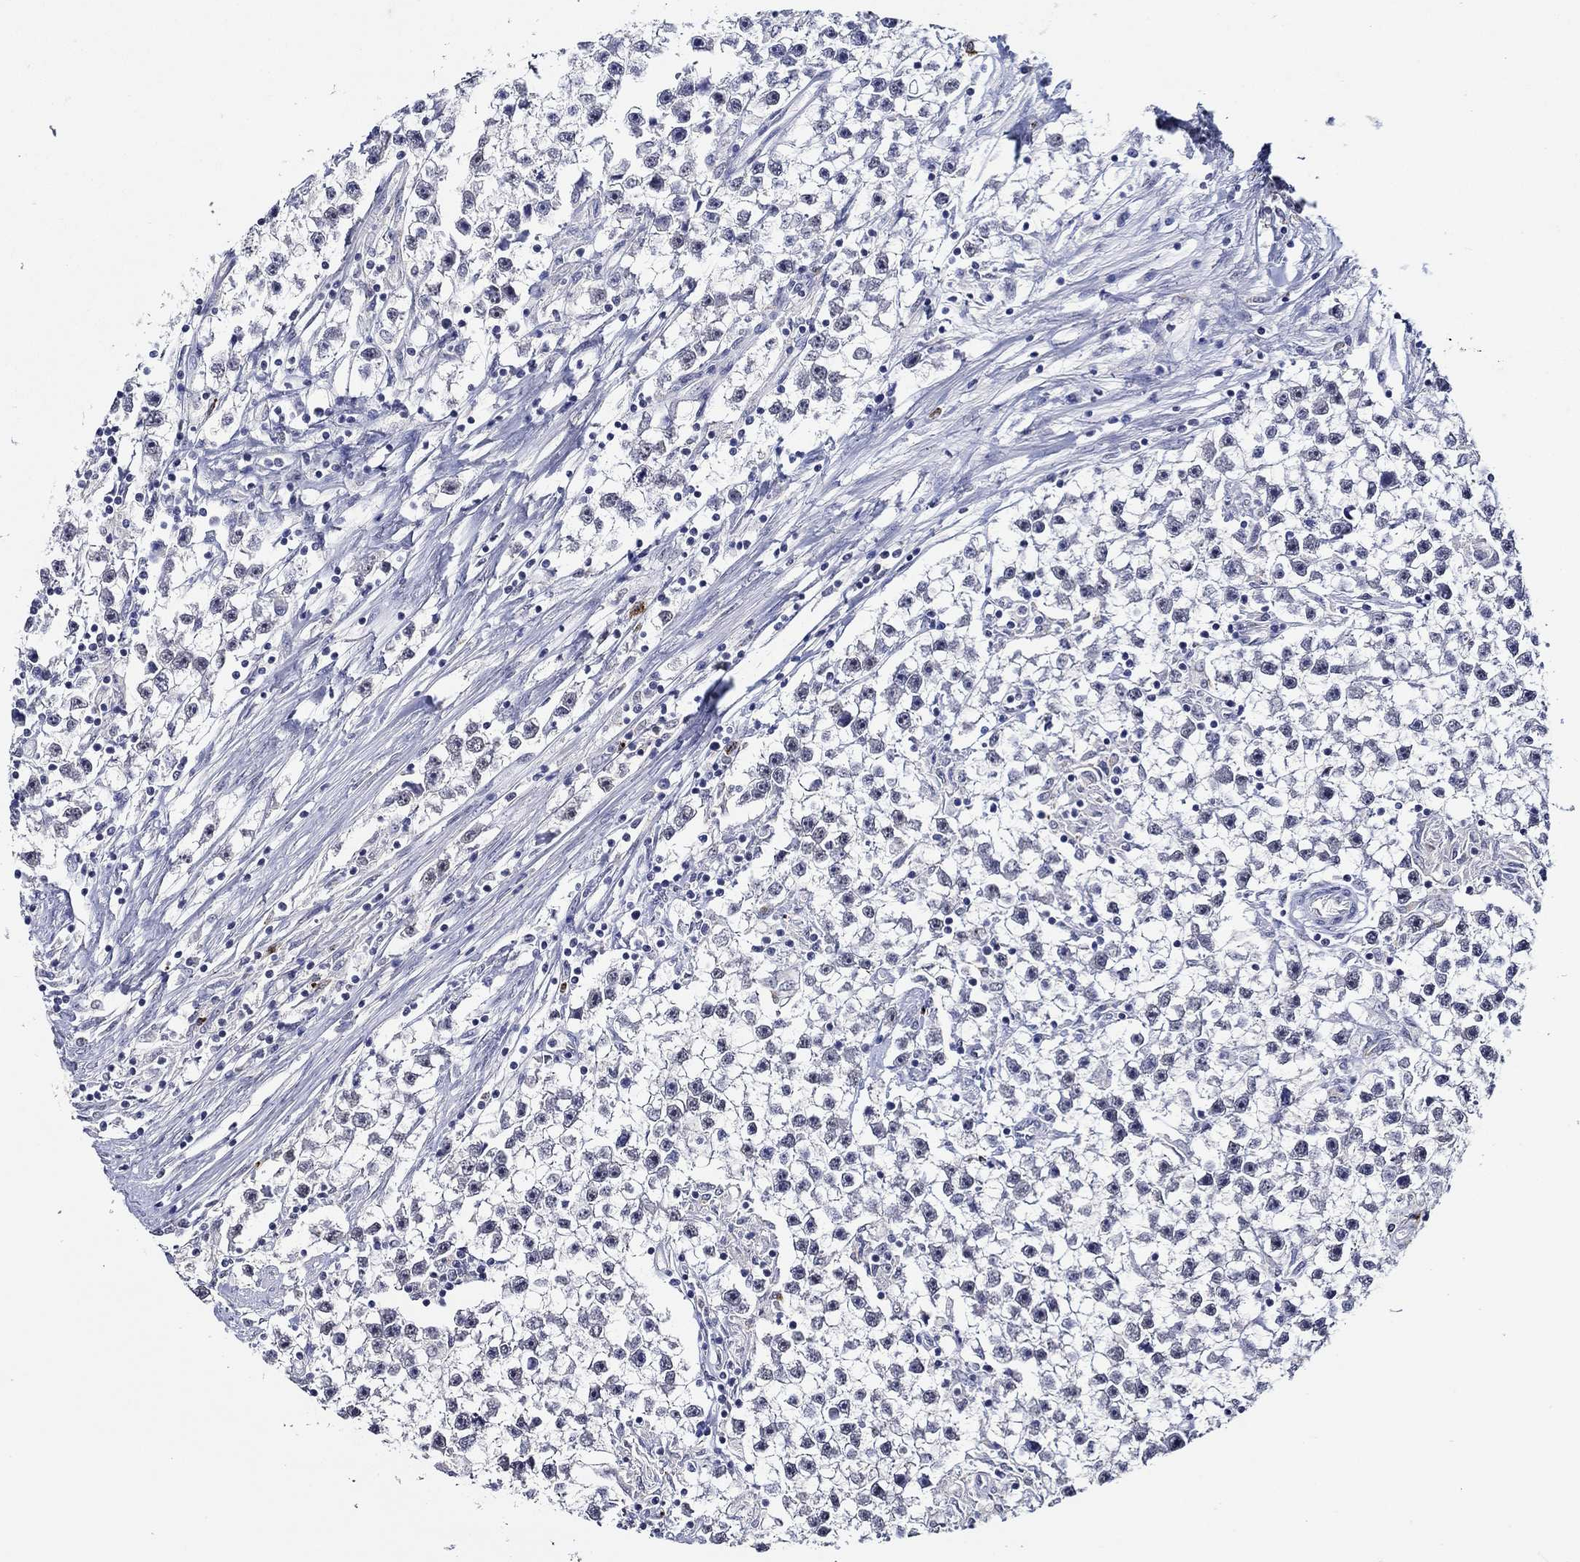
{"staining": {"intensity": "negative", "quantity": "none", "location": "none"}, "tissue": "testis cancer", "cell_type": "Tumor cells", "image_type": "cancer", "snomed": [{"axis": "morphology", "description": "Seminoma, NOS"}, {"axis": "topography", "description": "Testis"}], "caption": "Protein analysis of testis cancer displays no significant positivity in tumor cells.", "gene": "GATA2", "patient": {"sex": "male", "age": 59}}